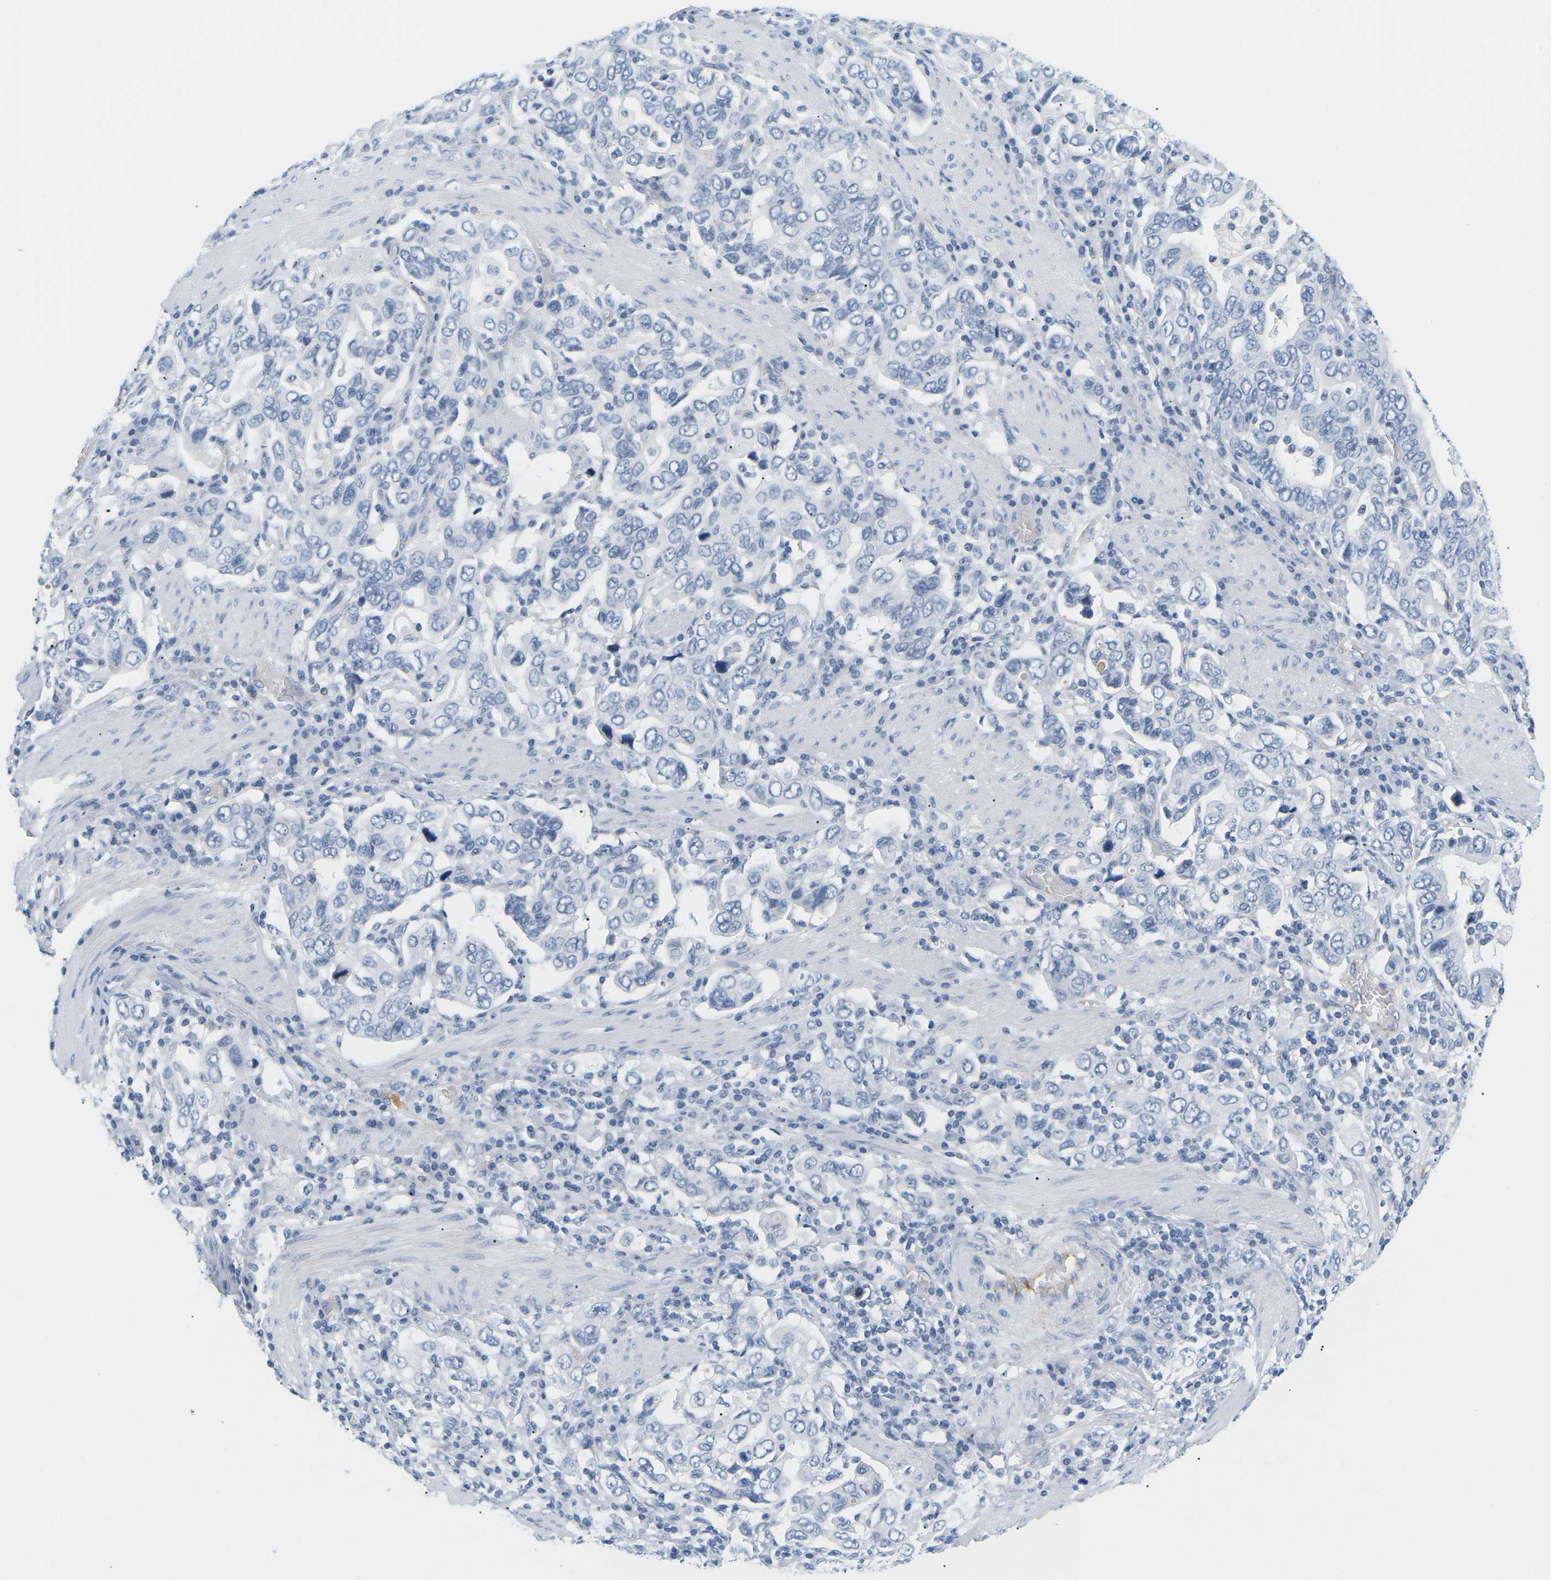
{"staining": {"intensity": "negative", "quantity": "none", "location": "none"}, "tissue": "stomach cancer", "cell_type": "Tumor cells", "image_type": "cancer", "snomed": [{"axis": "morphology", "description": "Adenocarcinoma, NOS"}, {"axis": "topography", "description": "Stomach, upper"}], "caption": "This is a histopathology image of IHC staining of stomach adenocarcinoma, which shows no positivity in tumor cells.", "gene": "APOB", "patient": {"sex": "male", "age": 62}}